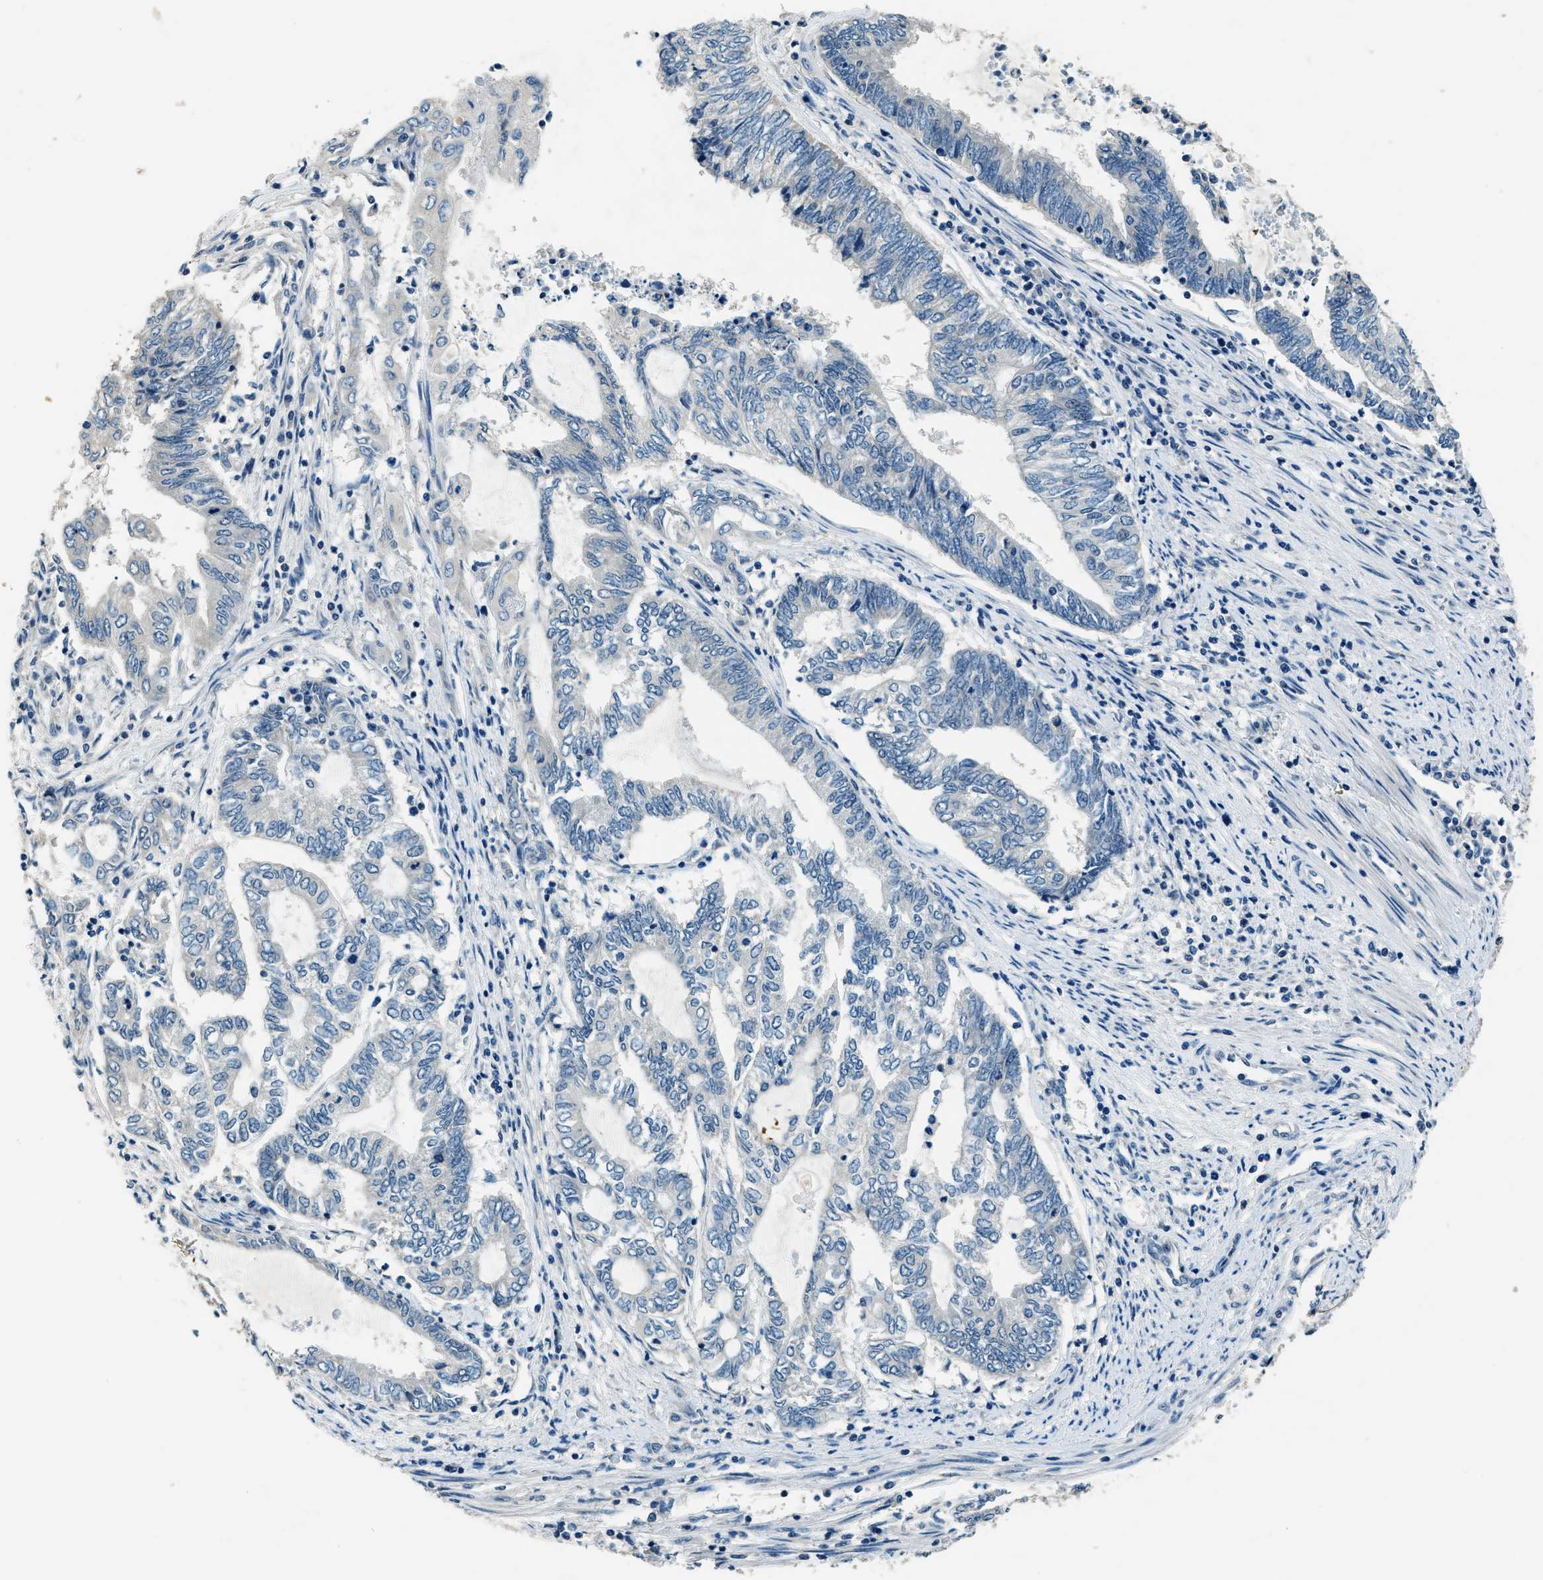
{"staining": {"intensity": "negative", "quantity": "none", "location": "none"}, "tissue": "endometrial cancer", "cell_type": "Tumor cells", "image_type": "cancer", "snomed": [{"axis": "morphology", "description": "Adenocarcinoma, NOS"}, {"axis": "topography", "description": "Uterus"}, {"axis": "topography", "description": "Endometrium"}], "caption": "A high-resolution histopathology image shows immunohistochemistry (IHC) staining of adenocarcinoma (endometrial), which displays no significant positivity in tumor cells.", "gene": "NME8", "patient": {"sex": "female", "age": 70}}